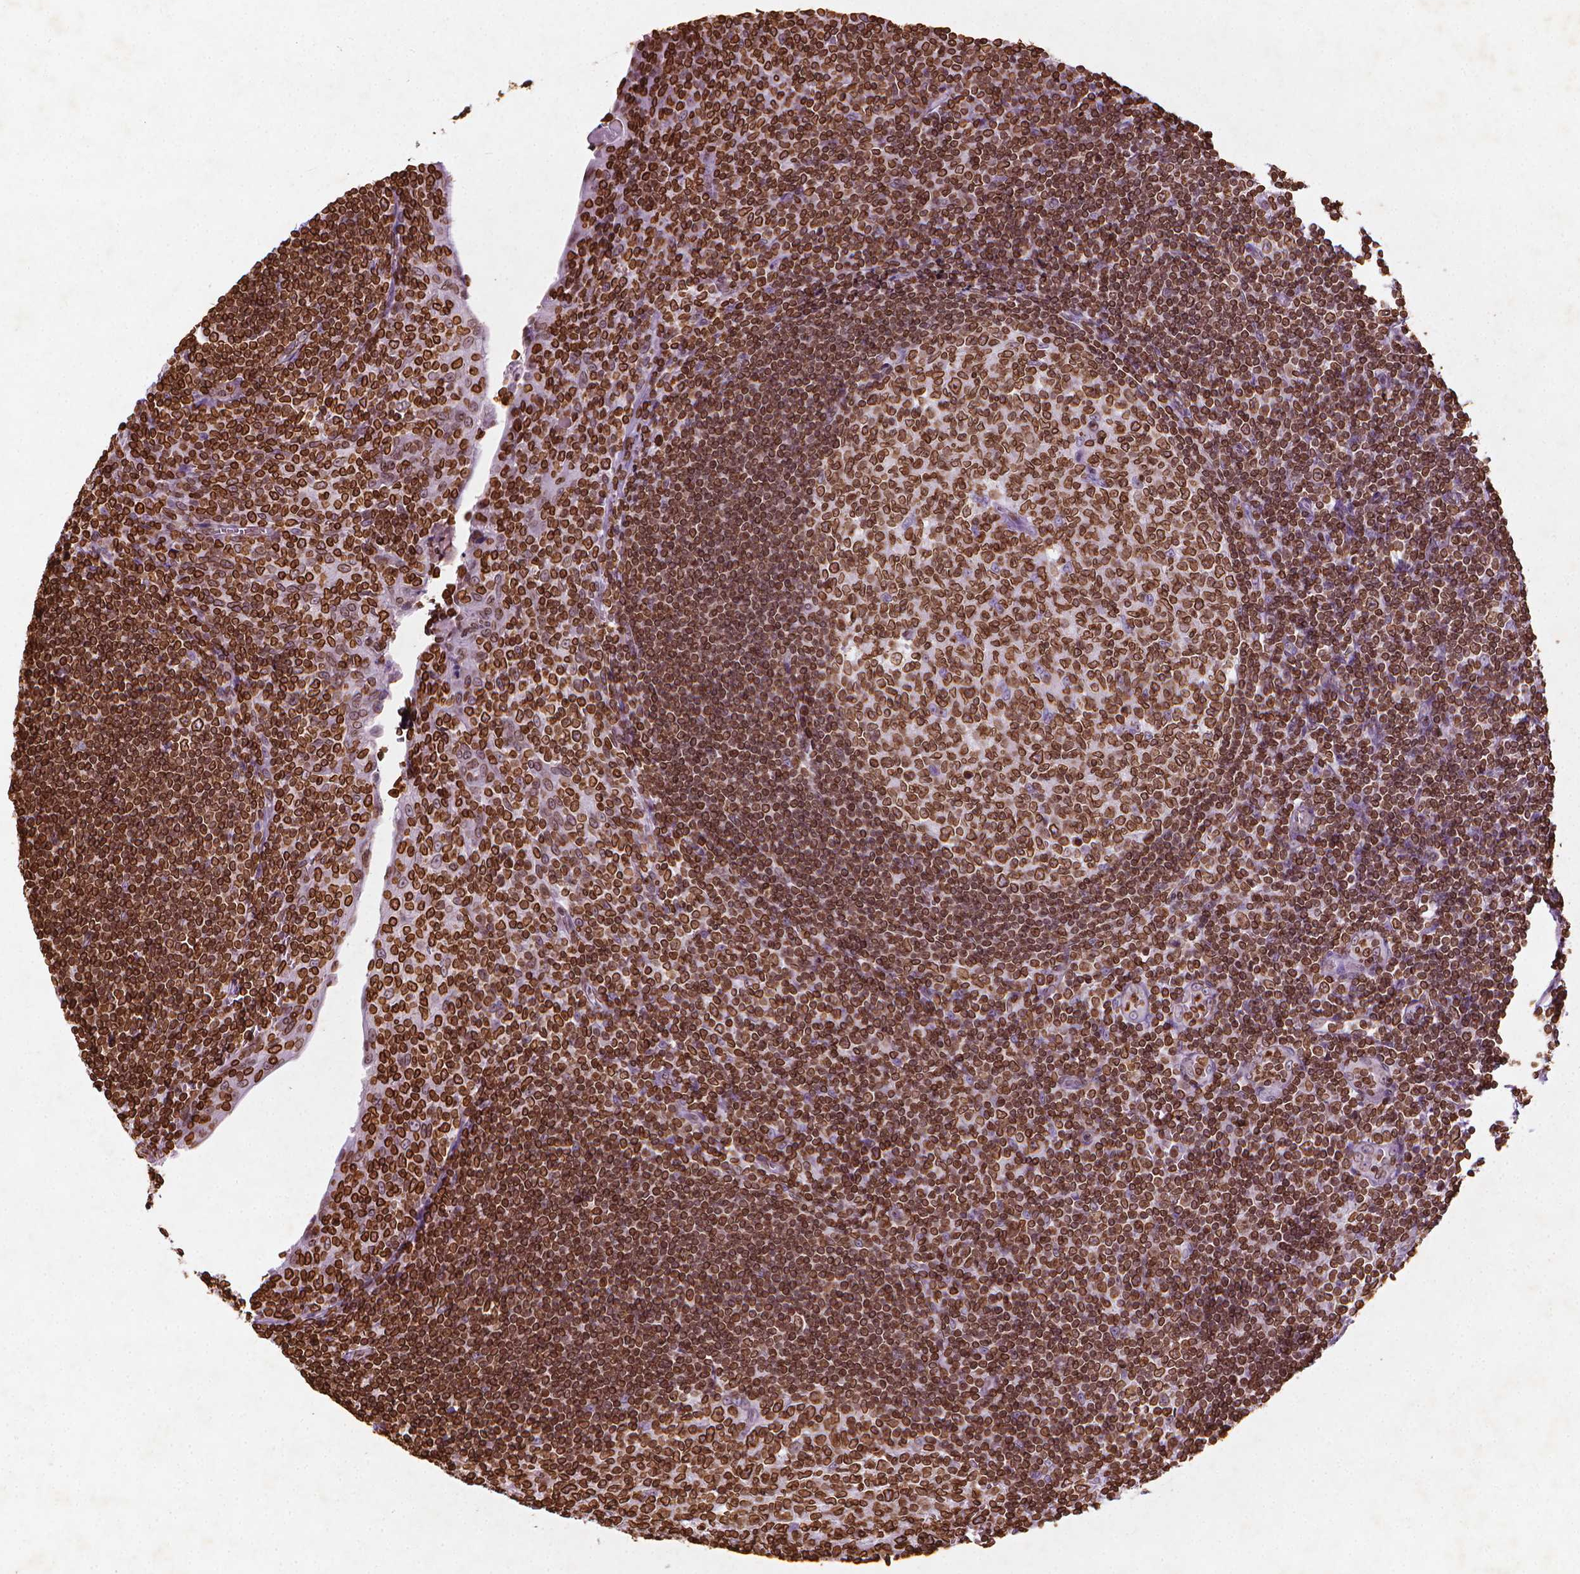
{"staining": {"intensity": "strong", "quantity": ">75%", "location": "cytoplasmic/membranous,nuclear"}, "tissue": "tonsil", "cell_type": "Germinal center cells", "image_type": "normal", "snomed": [{"axis": "morphology", "description": "Normal tissue, NOS"}, {"axis": "morphology", "description": "Inflammation, NOS"}, {"axis": "topography", "description": "Tonsil"}], "caption": "High-power microscopy captured an immunohistochemistry photomicrograph of normal tonsil, revealing strong cytoplasmic/membranous,nuclear positivity in approximately >75% of germinal center cells. Nuclei are stained in blue.", "gene": "LMNB1", "patient": {"sex": "female", "age": 31}}